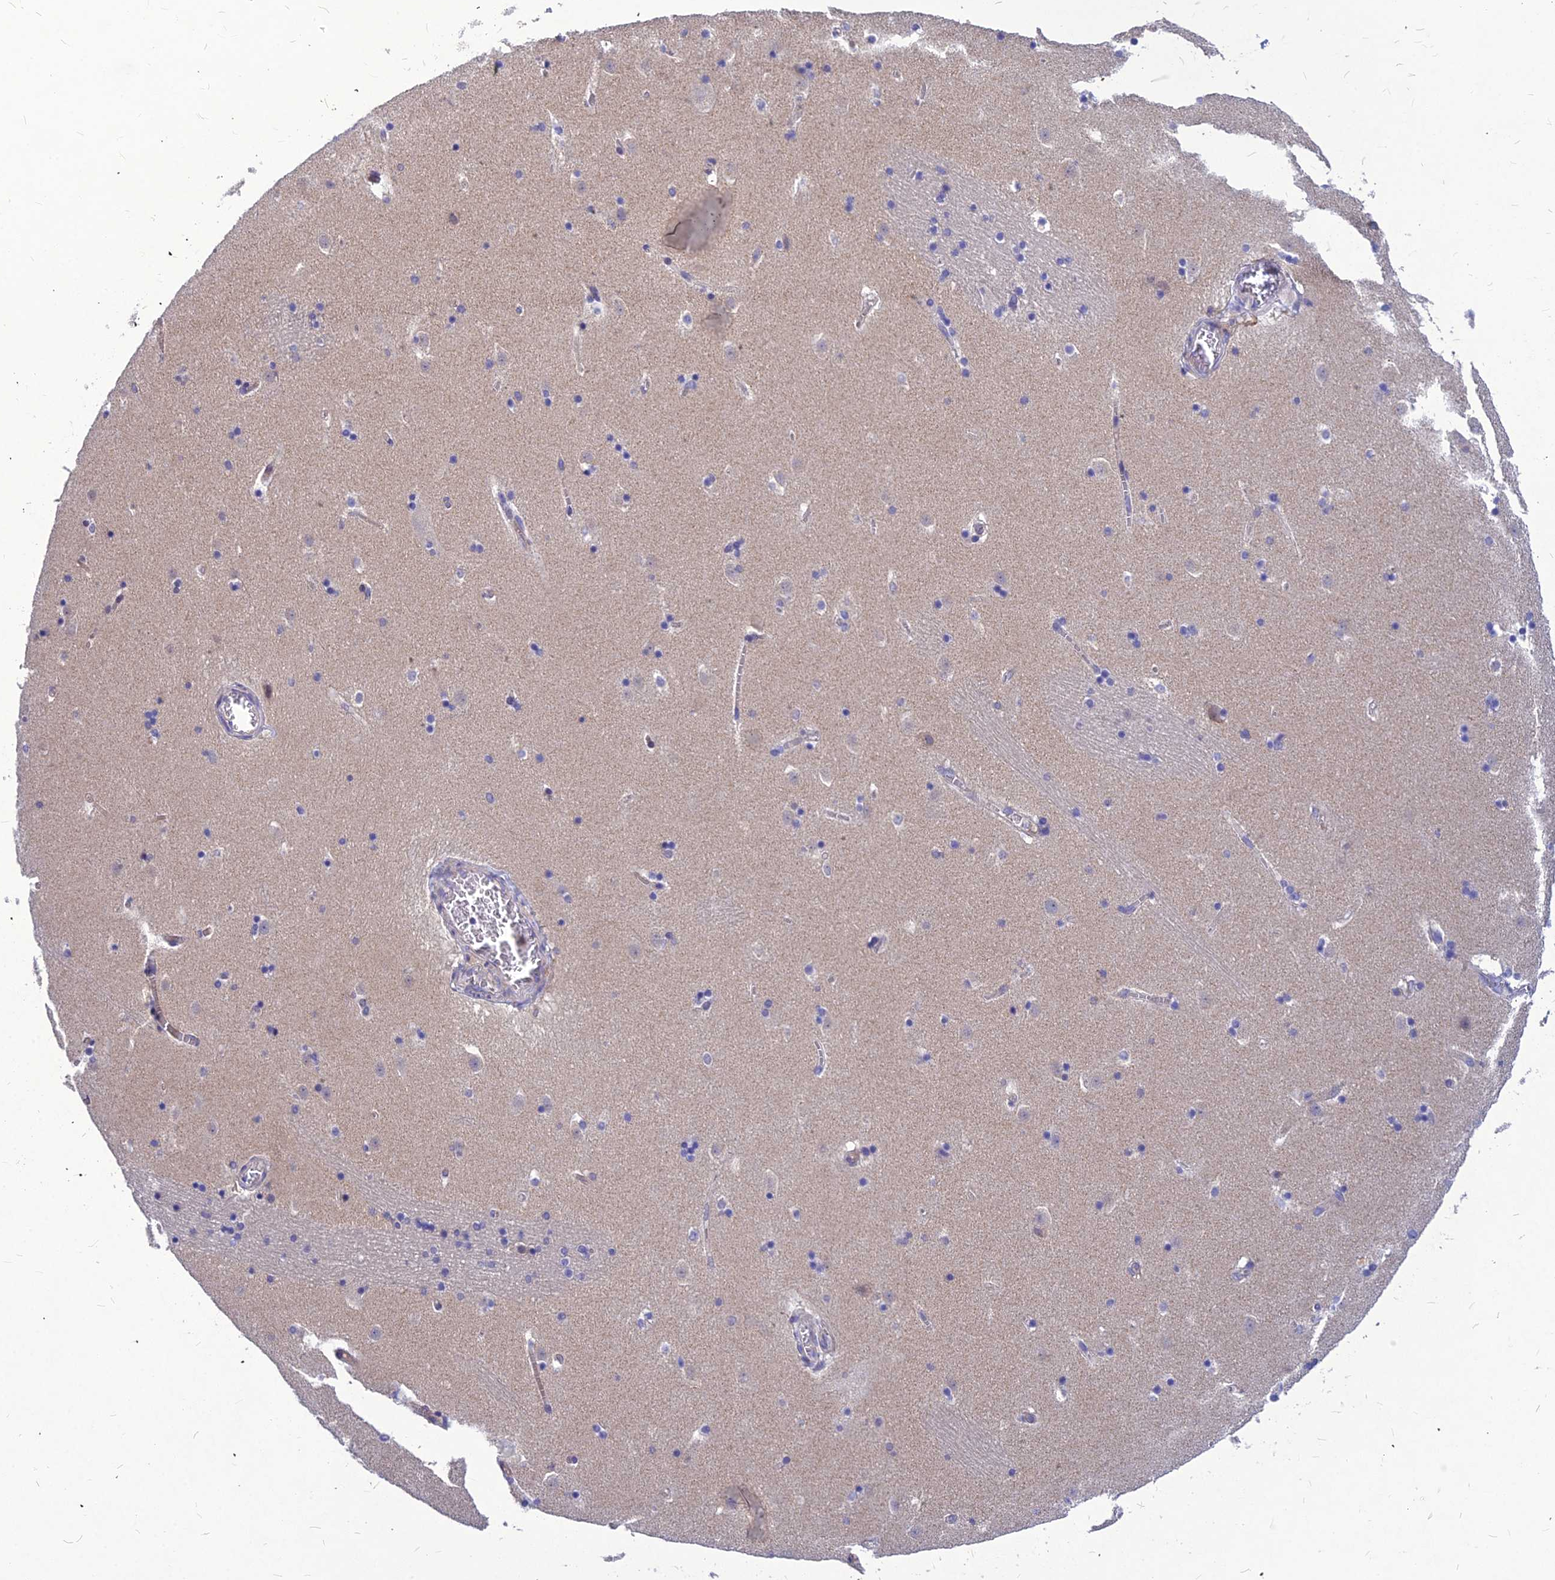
{"staining": {"intensity": "negative", "quantity": "none", "location": "none"}, "tissue": "caudate", "cell_type": "Glial cells", "image_type": "normal", "snomed": [{"axis": "morphology", "description": "Normal tissue, NOS"}, {"axis": "topography", "description": "Lateral ventricle wall"}], "caption": "Immunohistochemistry micrograph of benign human caudate stained for a protein (brown), which demonstrates no expression in glial cells.", "gene": "DMRTA1", "patient": {"sex": "male", "age": 45}}